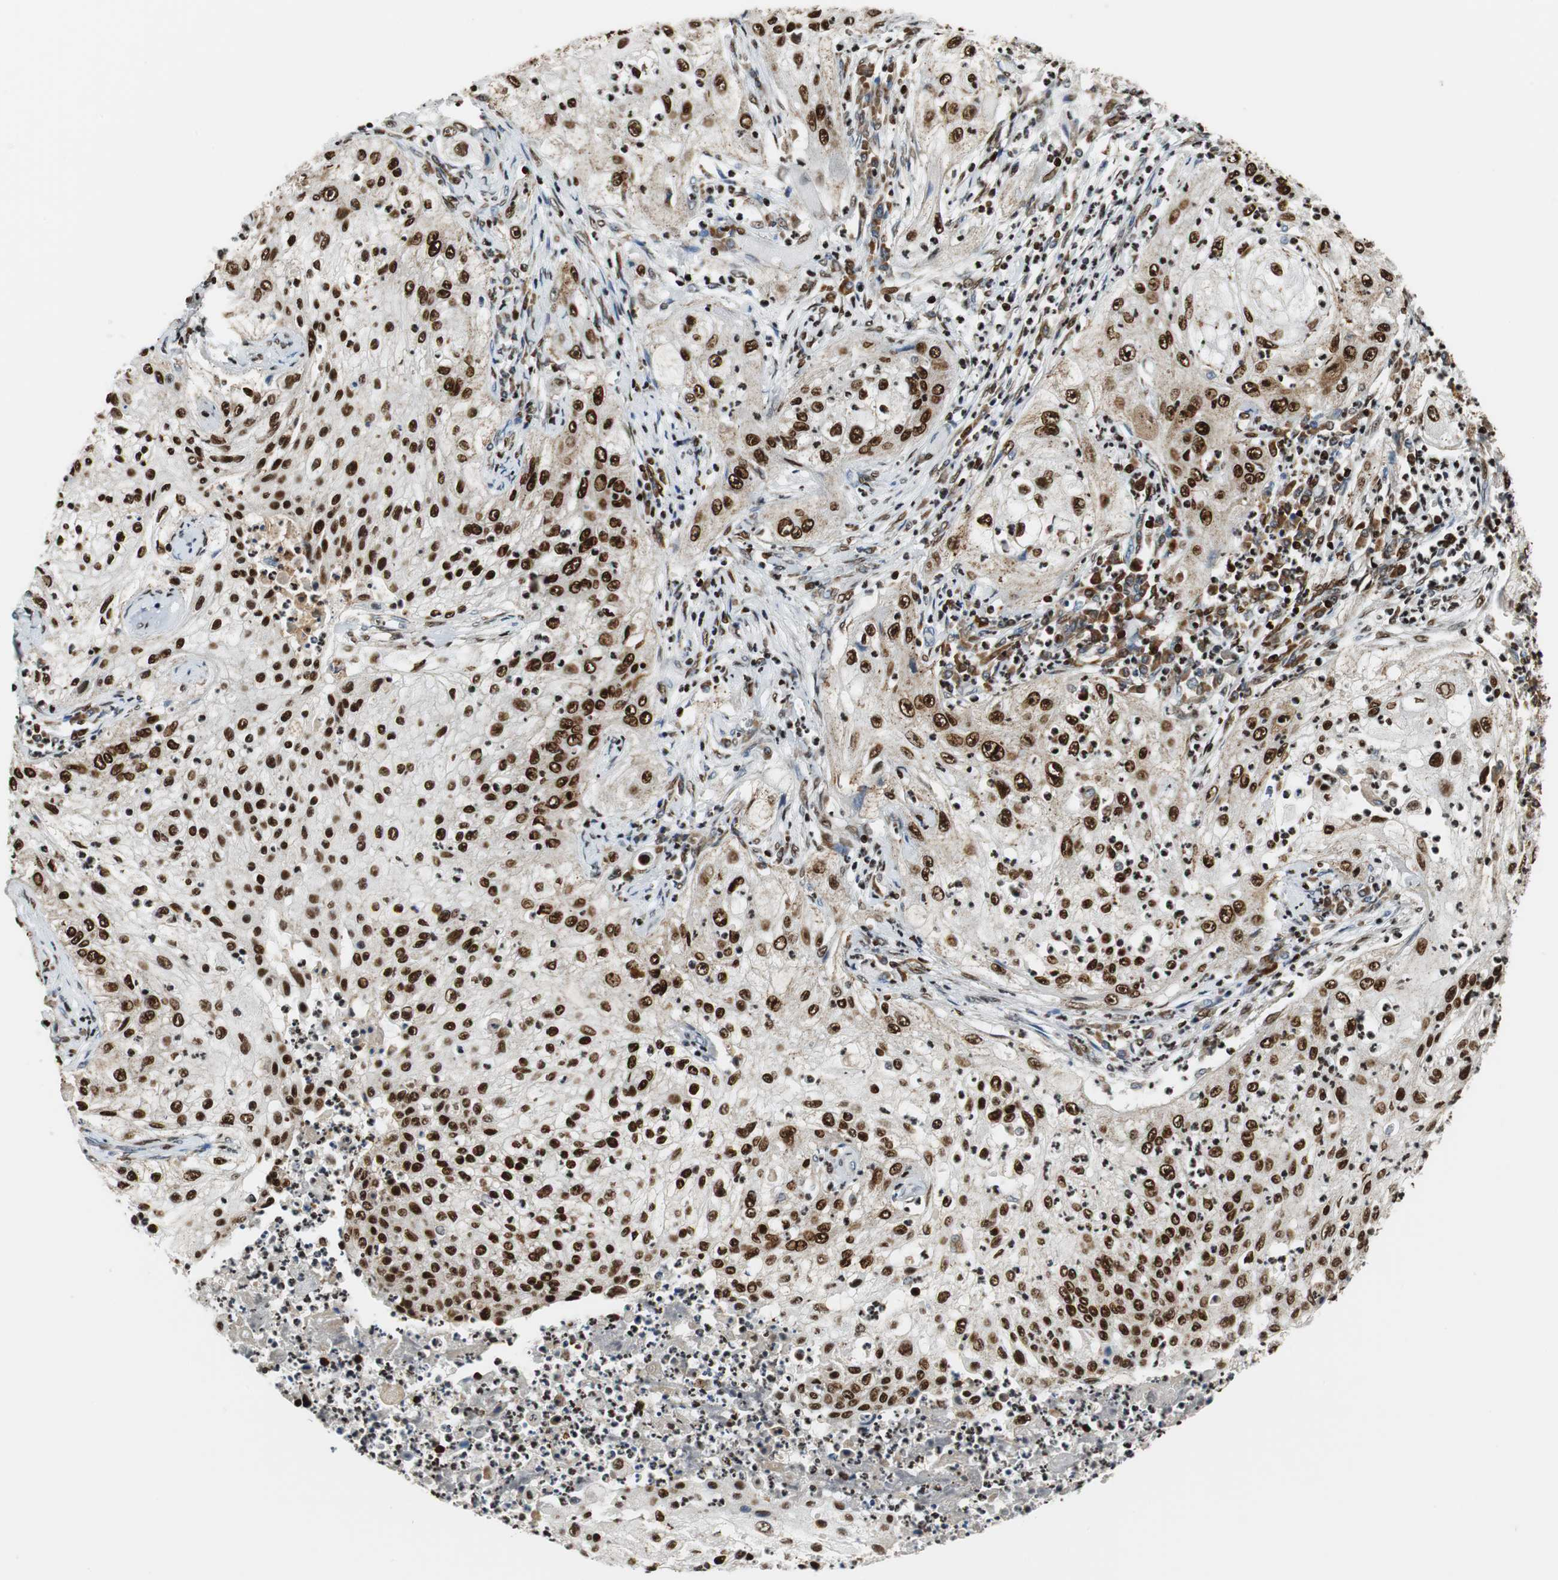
{"staining": {"intensity": "strong", "quantity": "25%-75%", "location": "nuclear"}, "tissue": "lung cancer", "cell_type": "Tumor cells", "image_type": "cancer", "snomed": [{"axis": "morphology", "description": "Inflammation, NOS"}, {"axis": "morphology", "description": "Squamous cell carcinoma, NOS"}, {"axis": "topography", "description": "Lymph node"}, {"axis": "topography", "description": "Soft tissue"}, {"axis": "topography", "description": "Lung"}], "caption": "Immunohistochemistry (IHC) staining of lung cancer (squamous cell carcinoma), which shows high levels of strong nuclear staining in approximately 25%-75% of tumor cells indicating strong nuclear protein expression. The staining was performed using DAB (brown) for protein detection and nuclei were counterstained in hematoxylin (blue).", "gene": "HDAC1", "patient": {"sex": "male", "age": 66}}